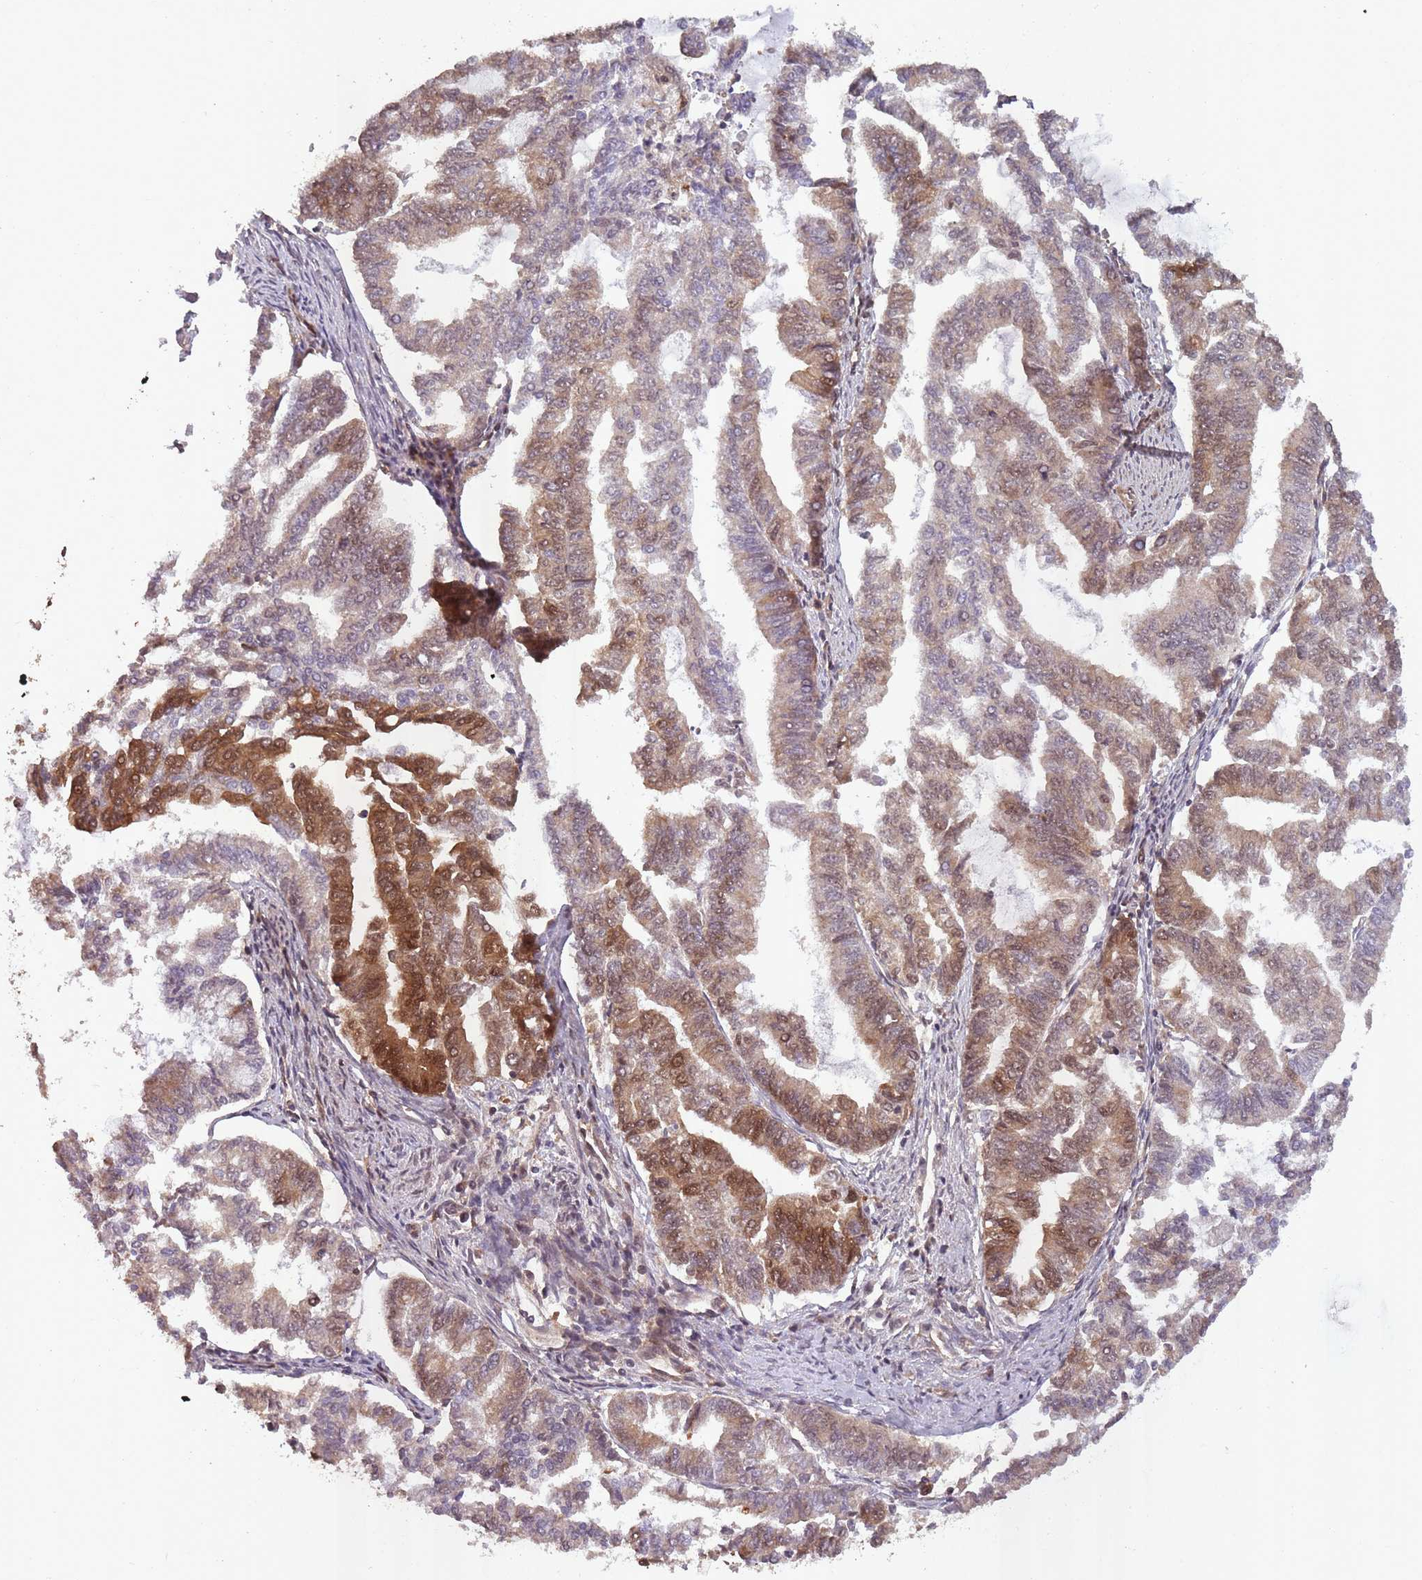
{"staining": {"intensity": "moderate", "quantity": "25%-75%", "location": "cytoplasmic/membranous,nuclear"}, "tissue": "endometrial cancer", "cell_type": "Tumor cells", "image_type": "cancer", "snomed": [{"axis": "morphology", "description": "Adenocarcinoma, NOS"}, {"axis": "topography", "description": "Endometrium"}], "caption": "Immunohistochemical staining of human adenocarcinoma (endometrial) demonstrates medium levels of moderate cytoplasmic/membranous and nuclear staining in approximately 25%-75% of tumor cells.", "gene": "PPP6R3", "patient": {"sex": "female", "age": 79}}